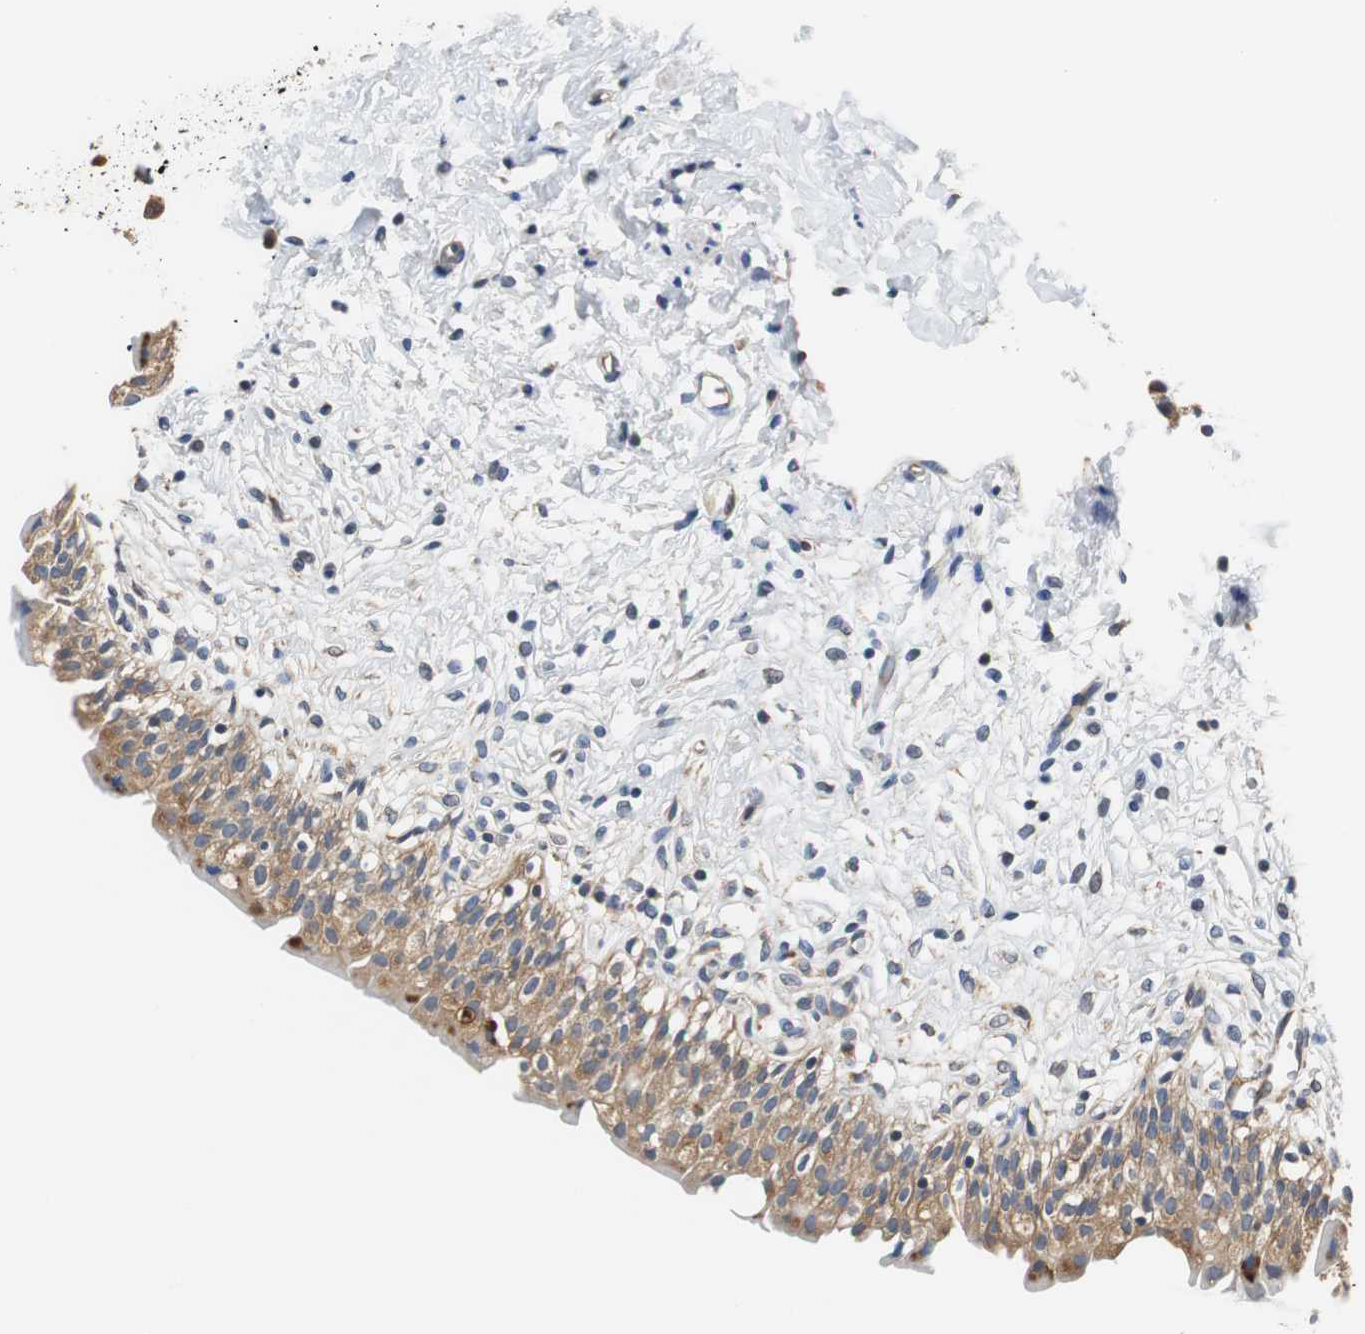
{"staining": {"intensity": "moderate", "quantity": ">75%", "location": "cytoplasmic/membranous"}, "tissue": "urinary bladder", "cell_type": "Urothelial cells", "image_type": "normal", "snomed": [{"axis": "morphology", "description": "Normal tissue, NOS"}, {"axis": "topography", "description": "Urinary bladder"}], "caption": "Protein expression analysis of unremarkable urinary bladder exhibits moderate cytoplasmic/membranous staining in about >75% of urothelial cells.", "gene": "PCK1", "patient": {"sex": "female", "age": 80}}